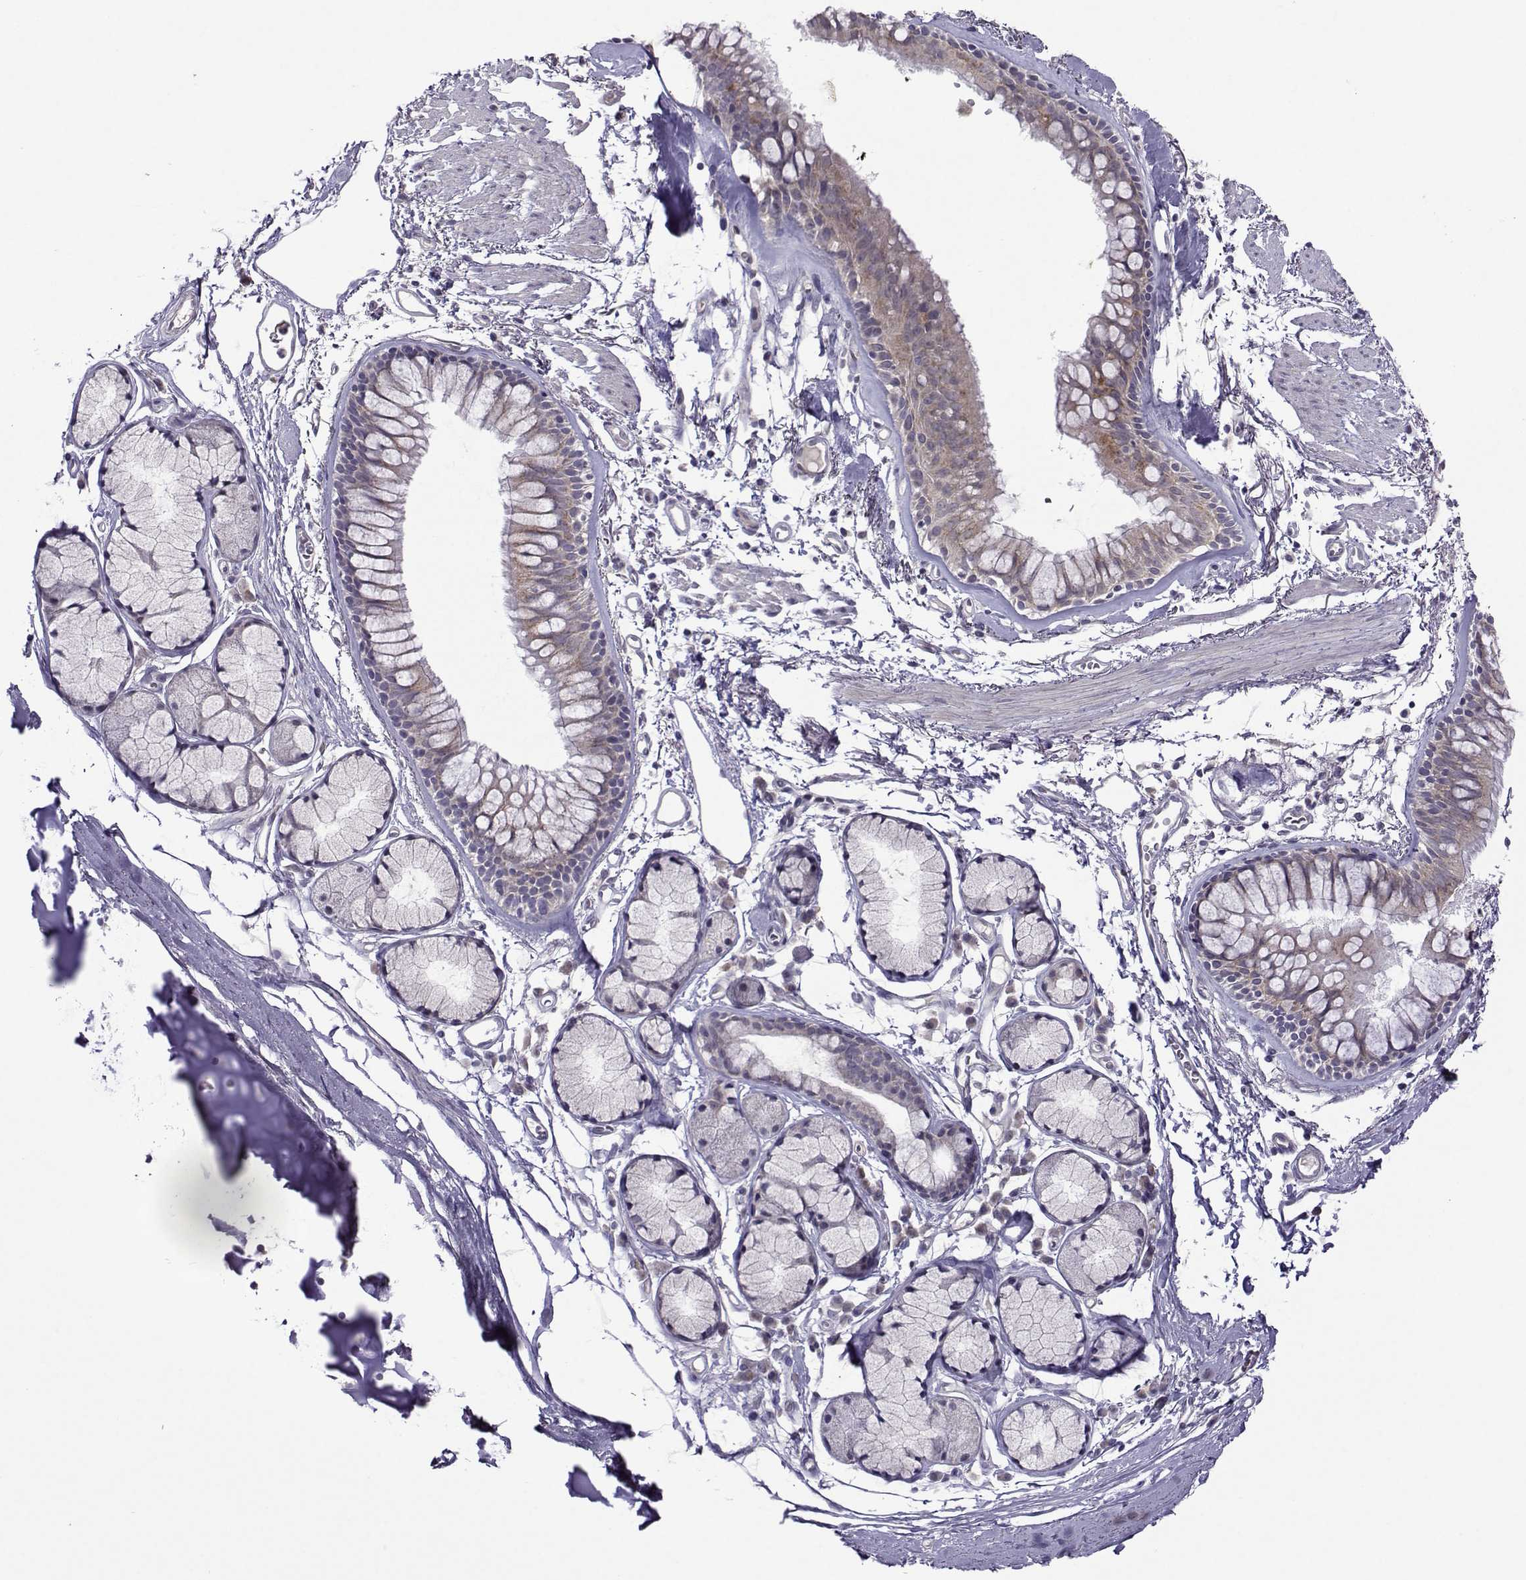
{"staining": {"intensity": "weak", "quantity": "25%-75%", "location": "cytoplasmic/membranous"}, "tissue": "bronchus", "cell_type": "Respiratory epithelial cells", "image_type": "normal", "snomed": [{"axis": "morphology", "description": "Normal tissue, NOS"}, {"axis": "morphology", "description": "Squamous cell carcinoma, NOS"}, {"axis": "topography", "description": "Cartilage tissue"}, {"axis": "topography", "description": "Bronchus"}], "caption": "Immunohistochemical staining of unremarkable human bronchus reveals low levels of weak cytoplasmic/membranous positivity in approximately 25%-75% of respiratory epithelial cells.", "gene": "DDX20", "patient": {"sex": "male", "age": 72}}